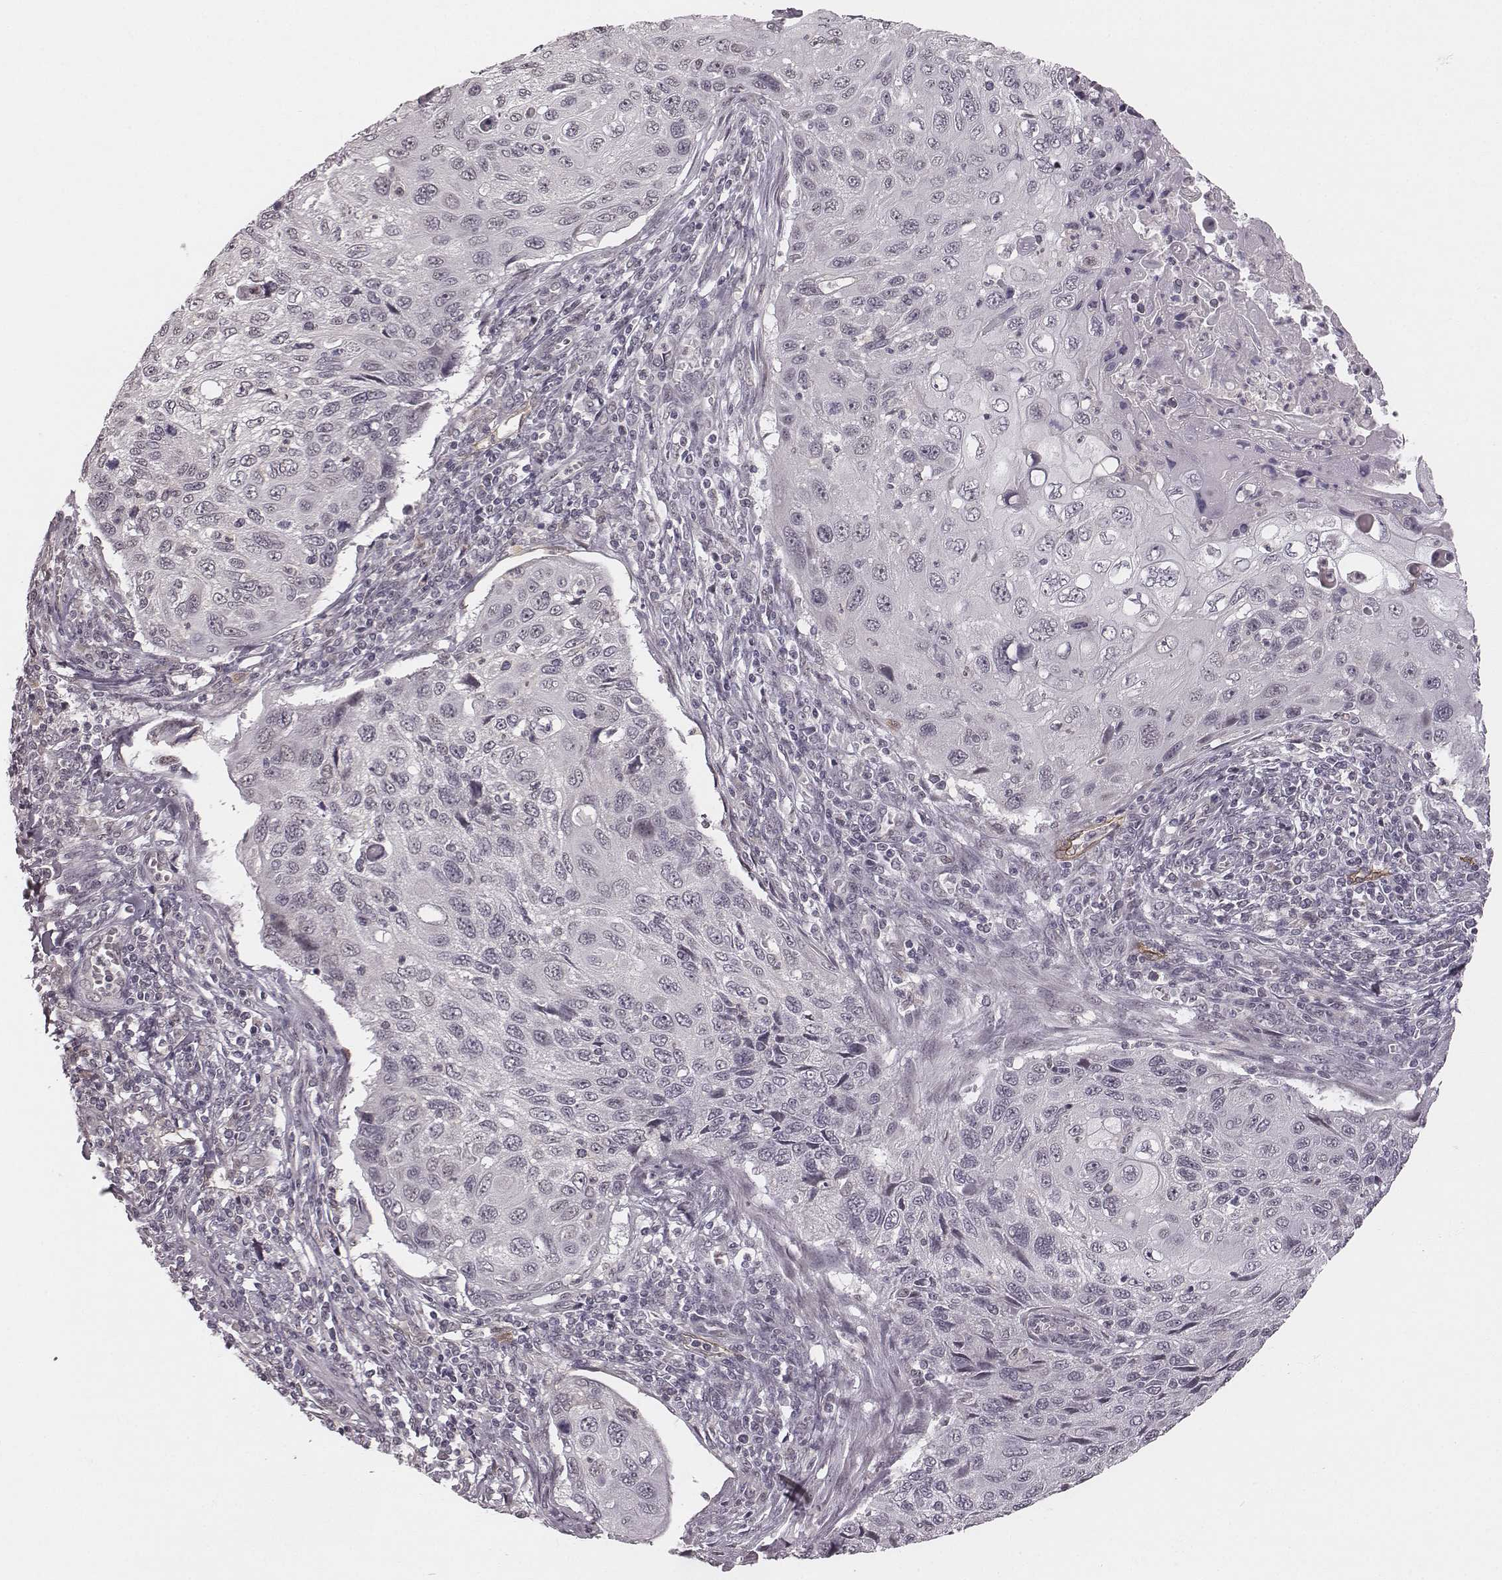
{"staining": {"intensity": "negative", "quantity": "none", "location": "none"}, "tissue": "cervical cancer", "cell_type": "Tumor cells", "image_type": "cancer", "snomed": [{"axis": "morphology", "description": "Squamous cell carcinoma, NOS"}, {"axis": "topography", "description": "Cervix"}], "caption": "Cervical cancer (squamous cell carcinoma) was stained to show a protein in brown. There is no significant positivity in tumor cells.", "gene": "RPGRIP1", "patient": {"sex": "female", "age": 70}}